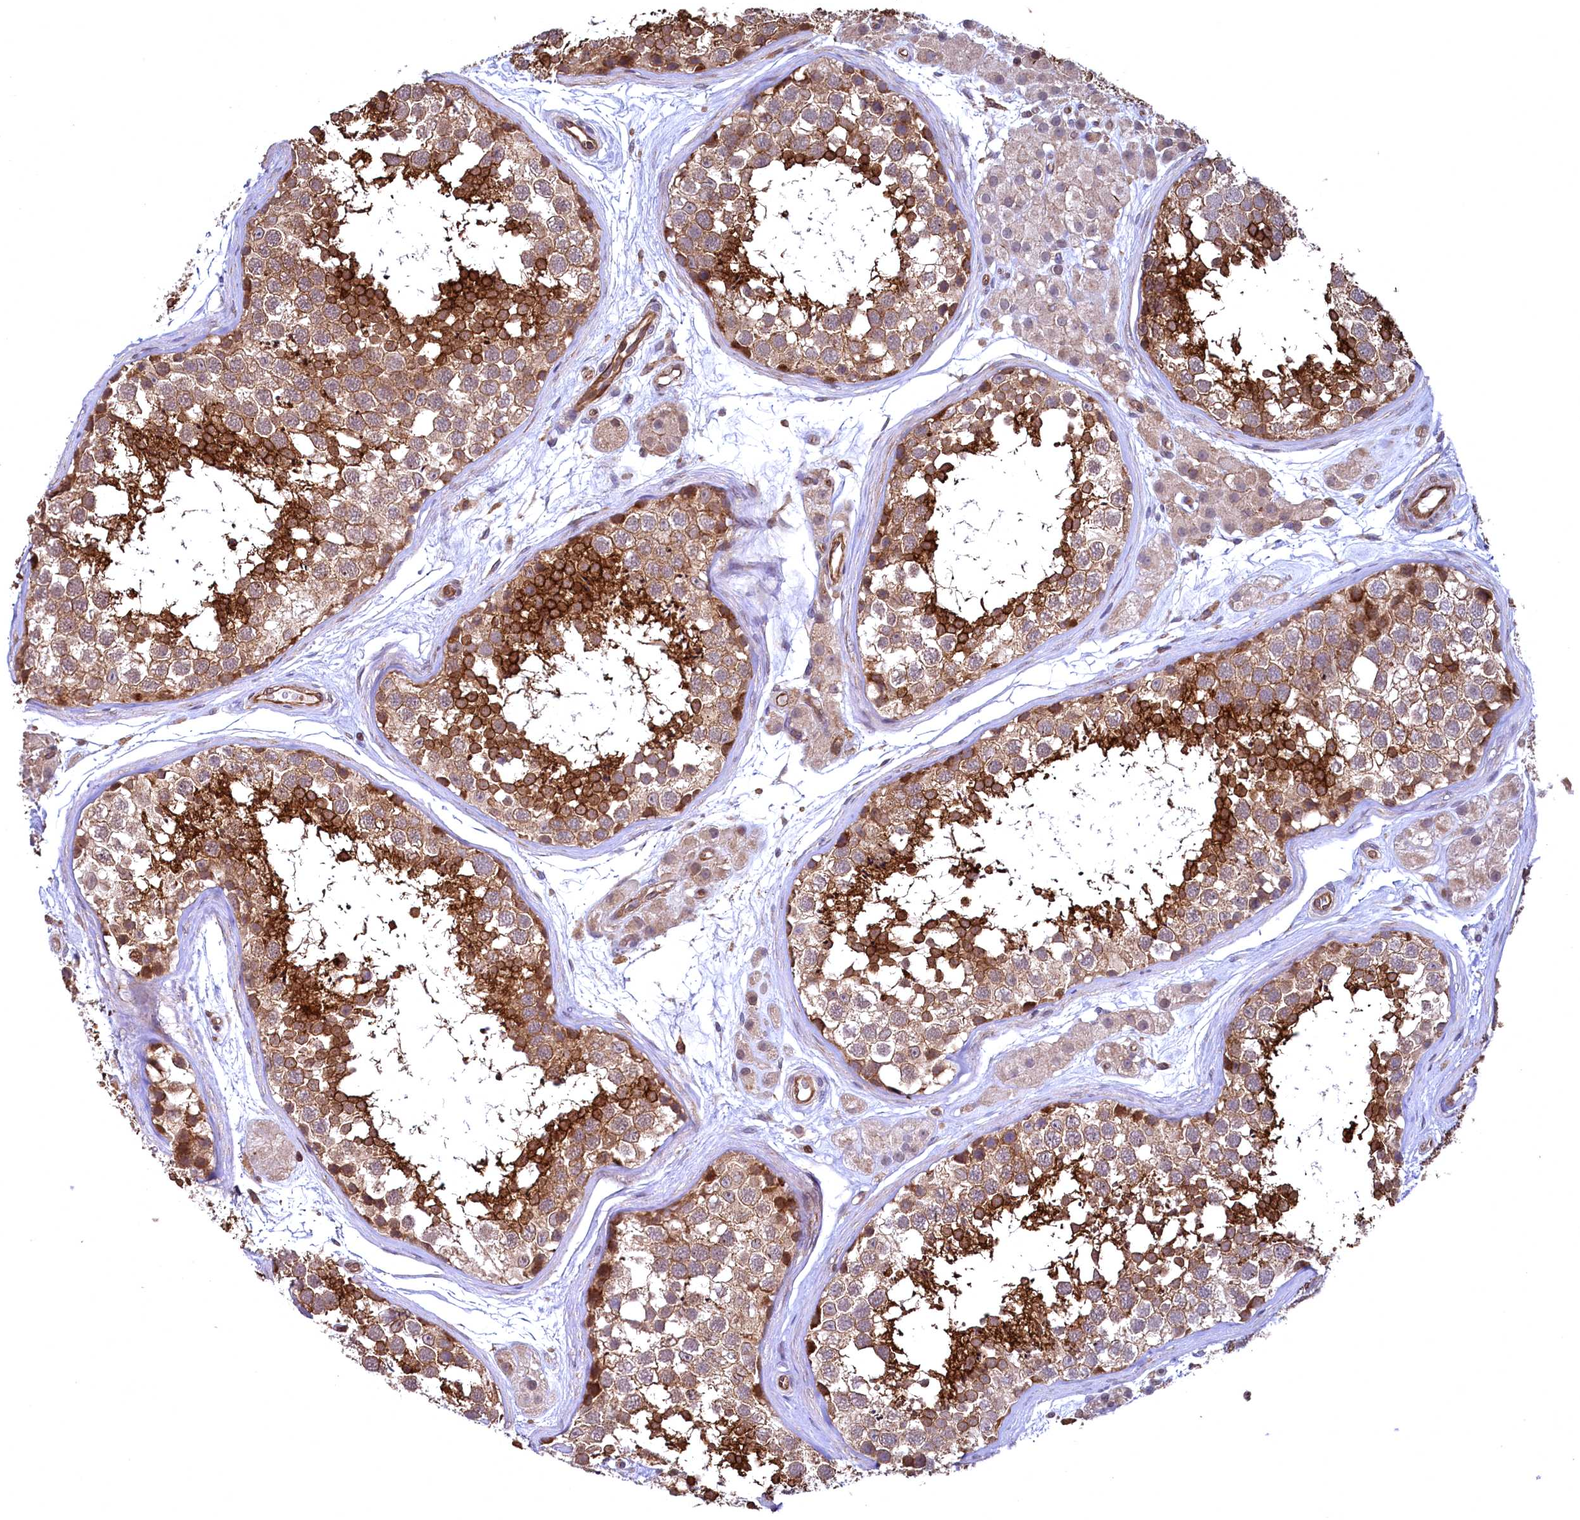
{"staining": {"intensity": "strong", "quantity": ">75%", "location": "cytoplasmic/membranous"}, "tissue": "testis", "cell_type": "Cells in seminiferous ducts", "image_type": "normal", "snomed": [{"axis": "morphology", "description": "Normal tissue, NOS"}, {"axis": "topography", "description": "Testis"}], "caption": "DAB (3,3'-diaminobenzidine) immunohistochemical staining of unremarkable testis shows strong cytoplasmic/membranous protein staining in about >75% of cells in seminiferous ducts.", "gene": "SVIP", "patient": {"sex": "male", "age": 56}}